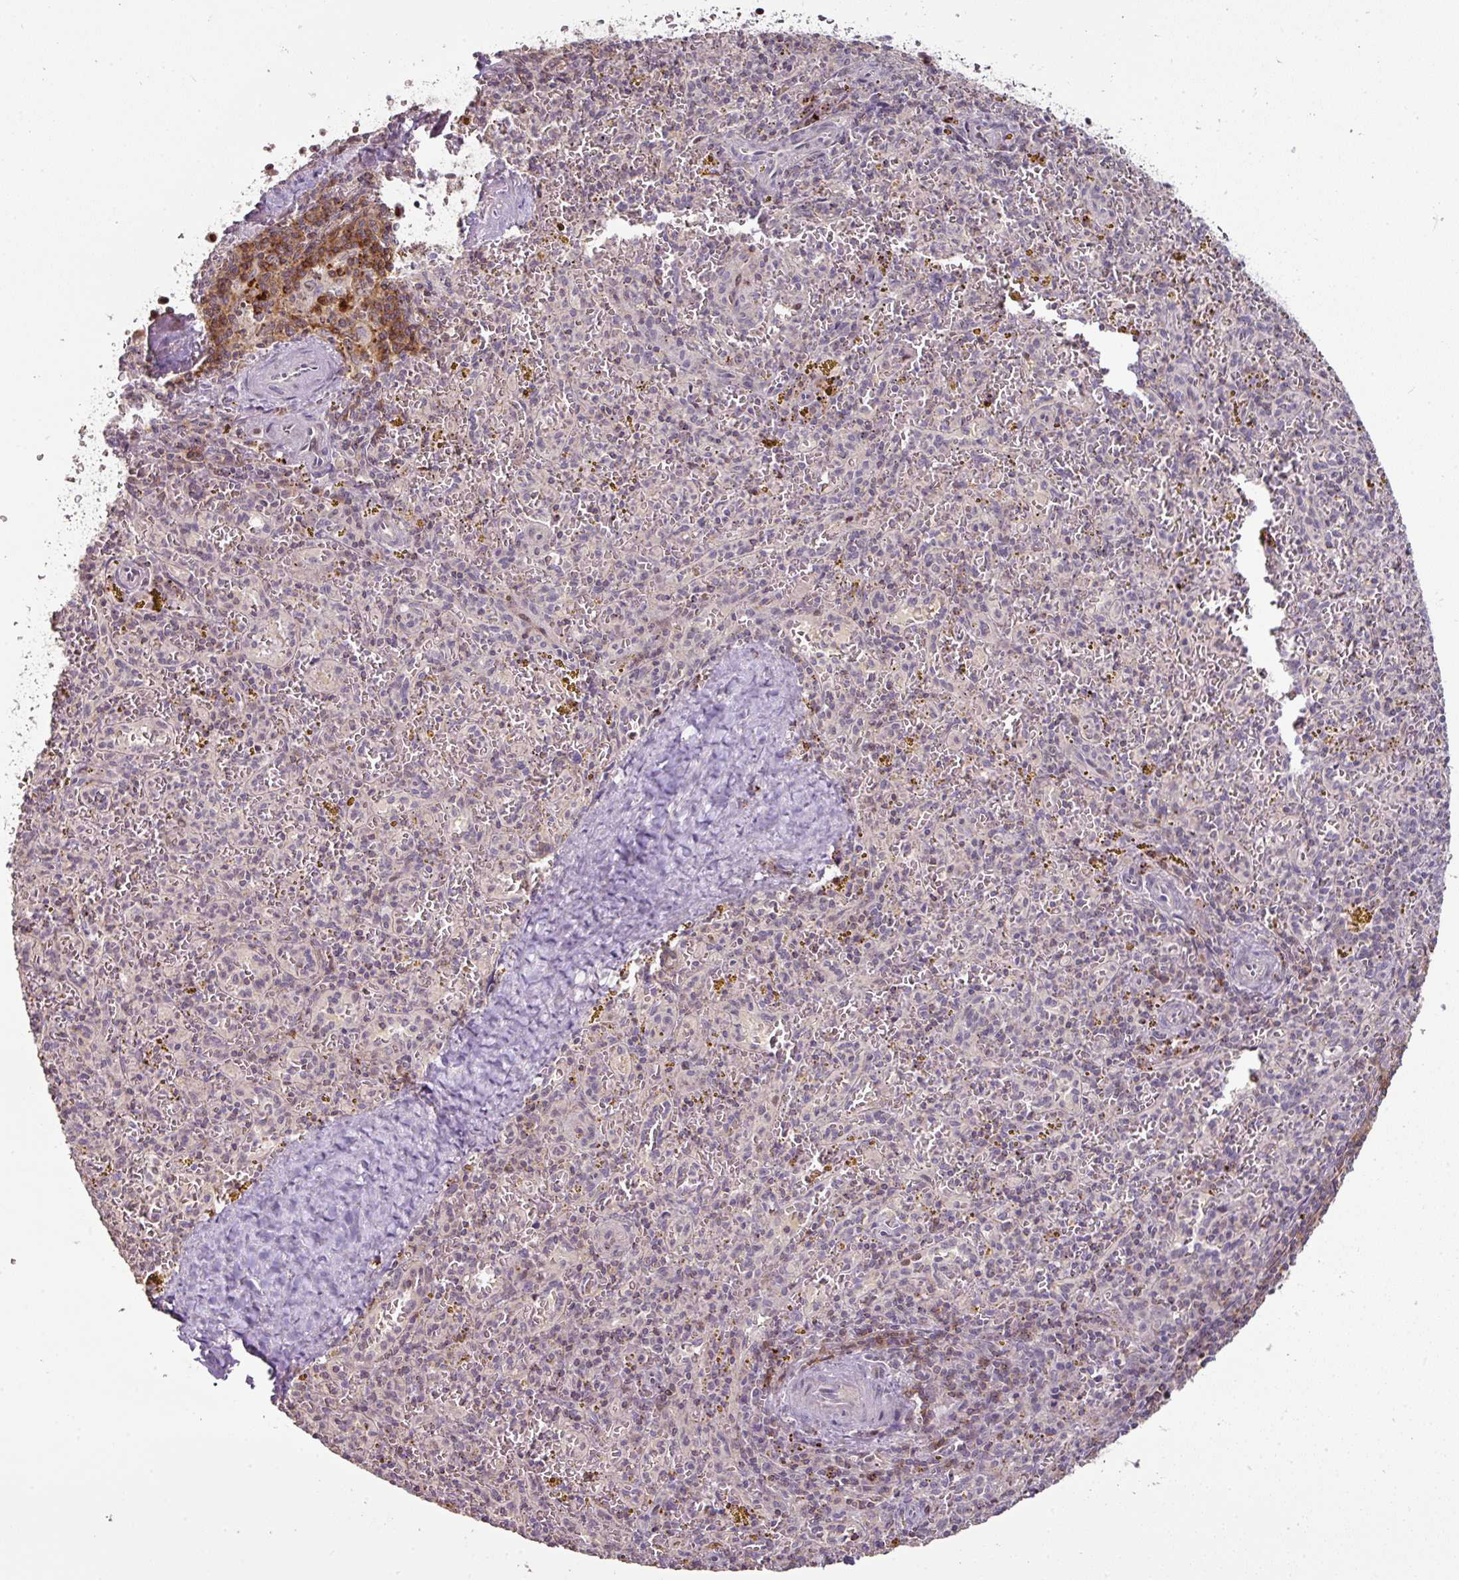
{"staining": {"intensity": "strong", "quantity": "<25%", "location": "cytoplasmic/membranous"}, "tissue": "spleen", "cell_type": "Cells in red pulp", "image_type": "normal", "snomed": [{"axis": "morphology", "description": "Normal tissue, NOS"}, {"axis": "topography", "description": "Spleen"}], "caption": "Approximately <25% of cells in red pulp in normal human spleen exhibit strong cytoplasmic/membranous protein staining as visualized by brown immunohistochemical staining.", "gene": "CXCR5", "patient": {"sex": "male", "age": 57}}